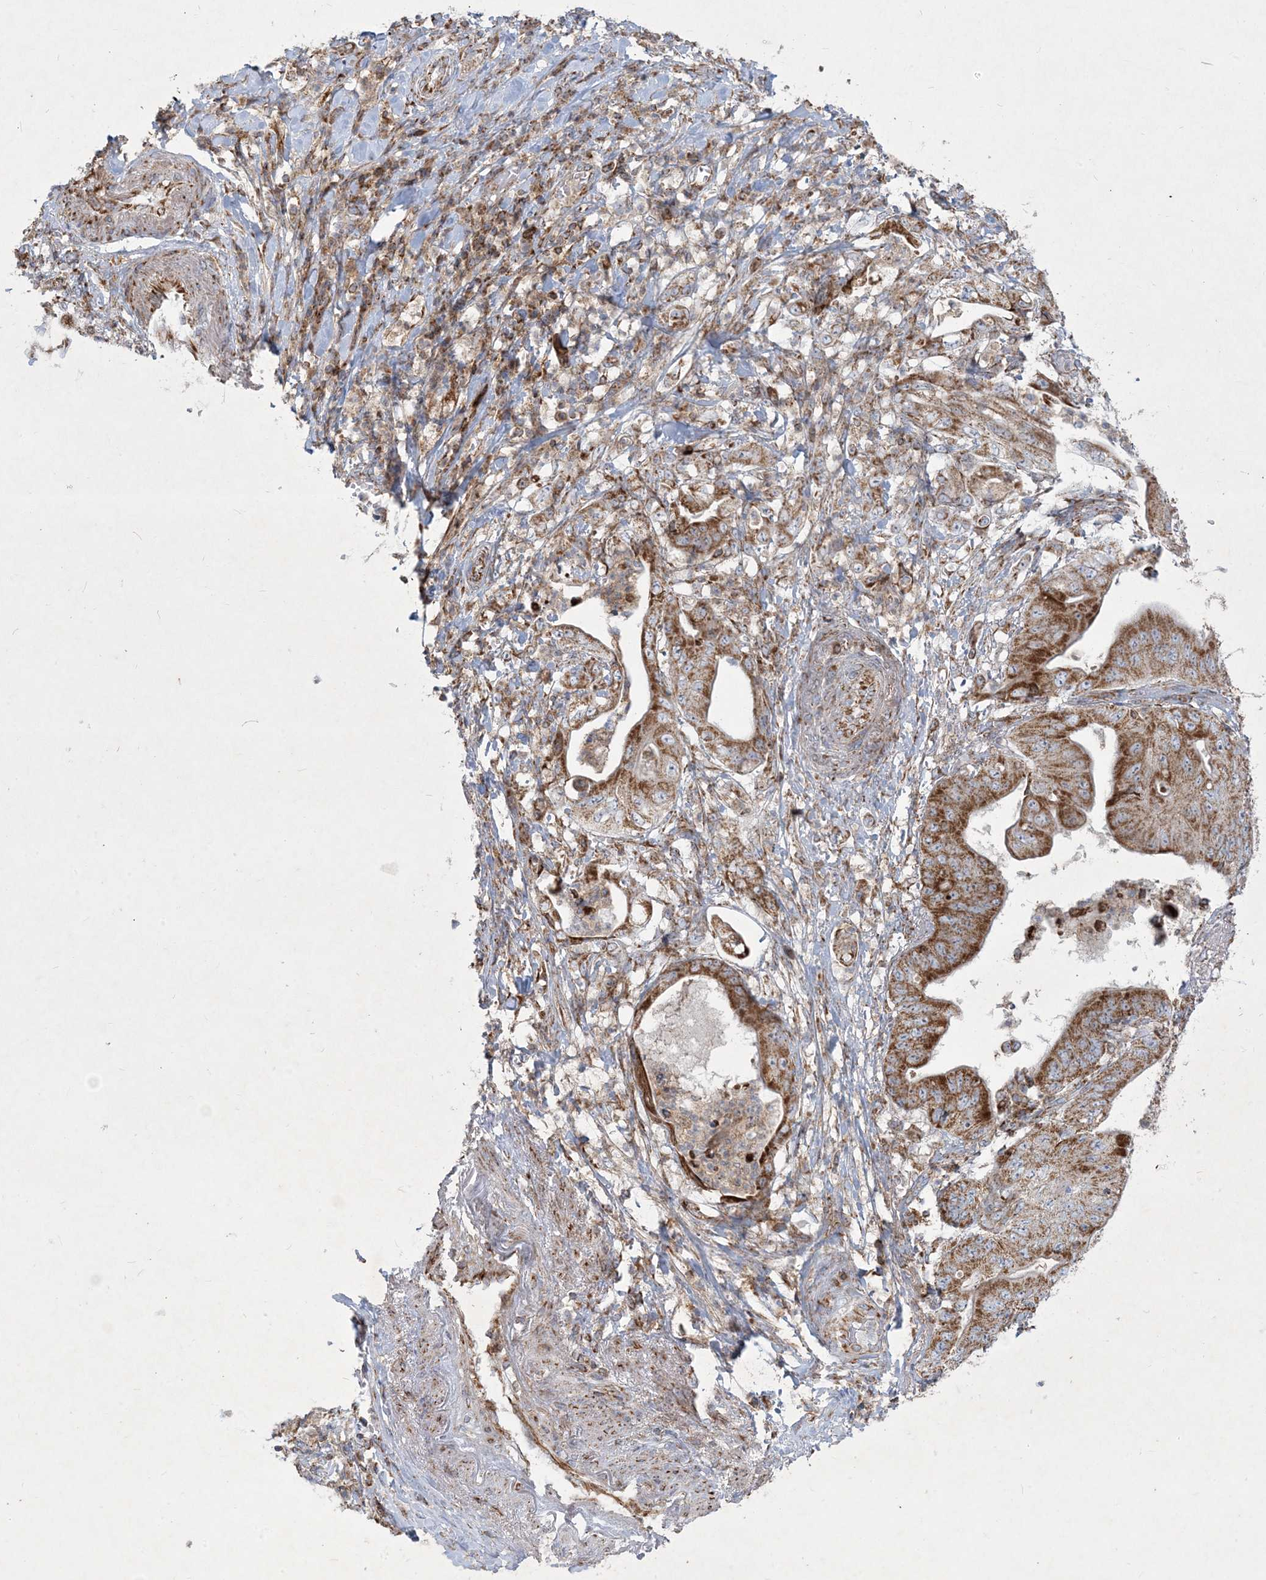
{"staining": {"intensity": "strong", "quantity": ">75%", "location": "cytoplasmic/membranous"}, "tissue": "stomach cancer", "cell_type": "Tumor cells", "image_type": "cancer", "snomed": [{"axis": "morphology", "description": "Adenocarcinoma, NOS"}, {"axis": "topography", "description": "Stomach"}], "caption": "Immunohistochemistry (IHC) histopathology image of neoplastic tissue: human stomach adenocarcinoma stained using IHC demonstrates high levels of strong protein expression localized specifically in the cytoplasmic/membranous of tumor cells, appearing as a cytoplasmic/membranous brown color.", "gene": "BEND4", "patient": {"sex": "female", "age": 73}}